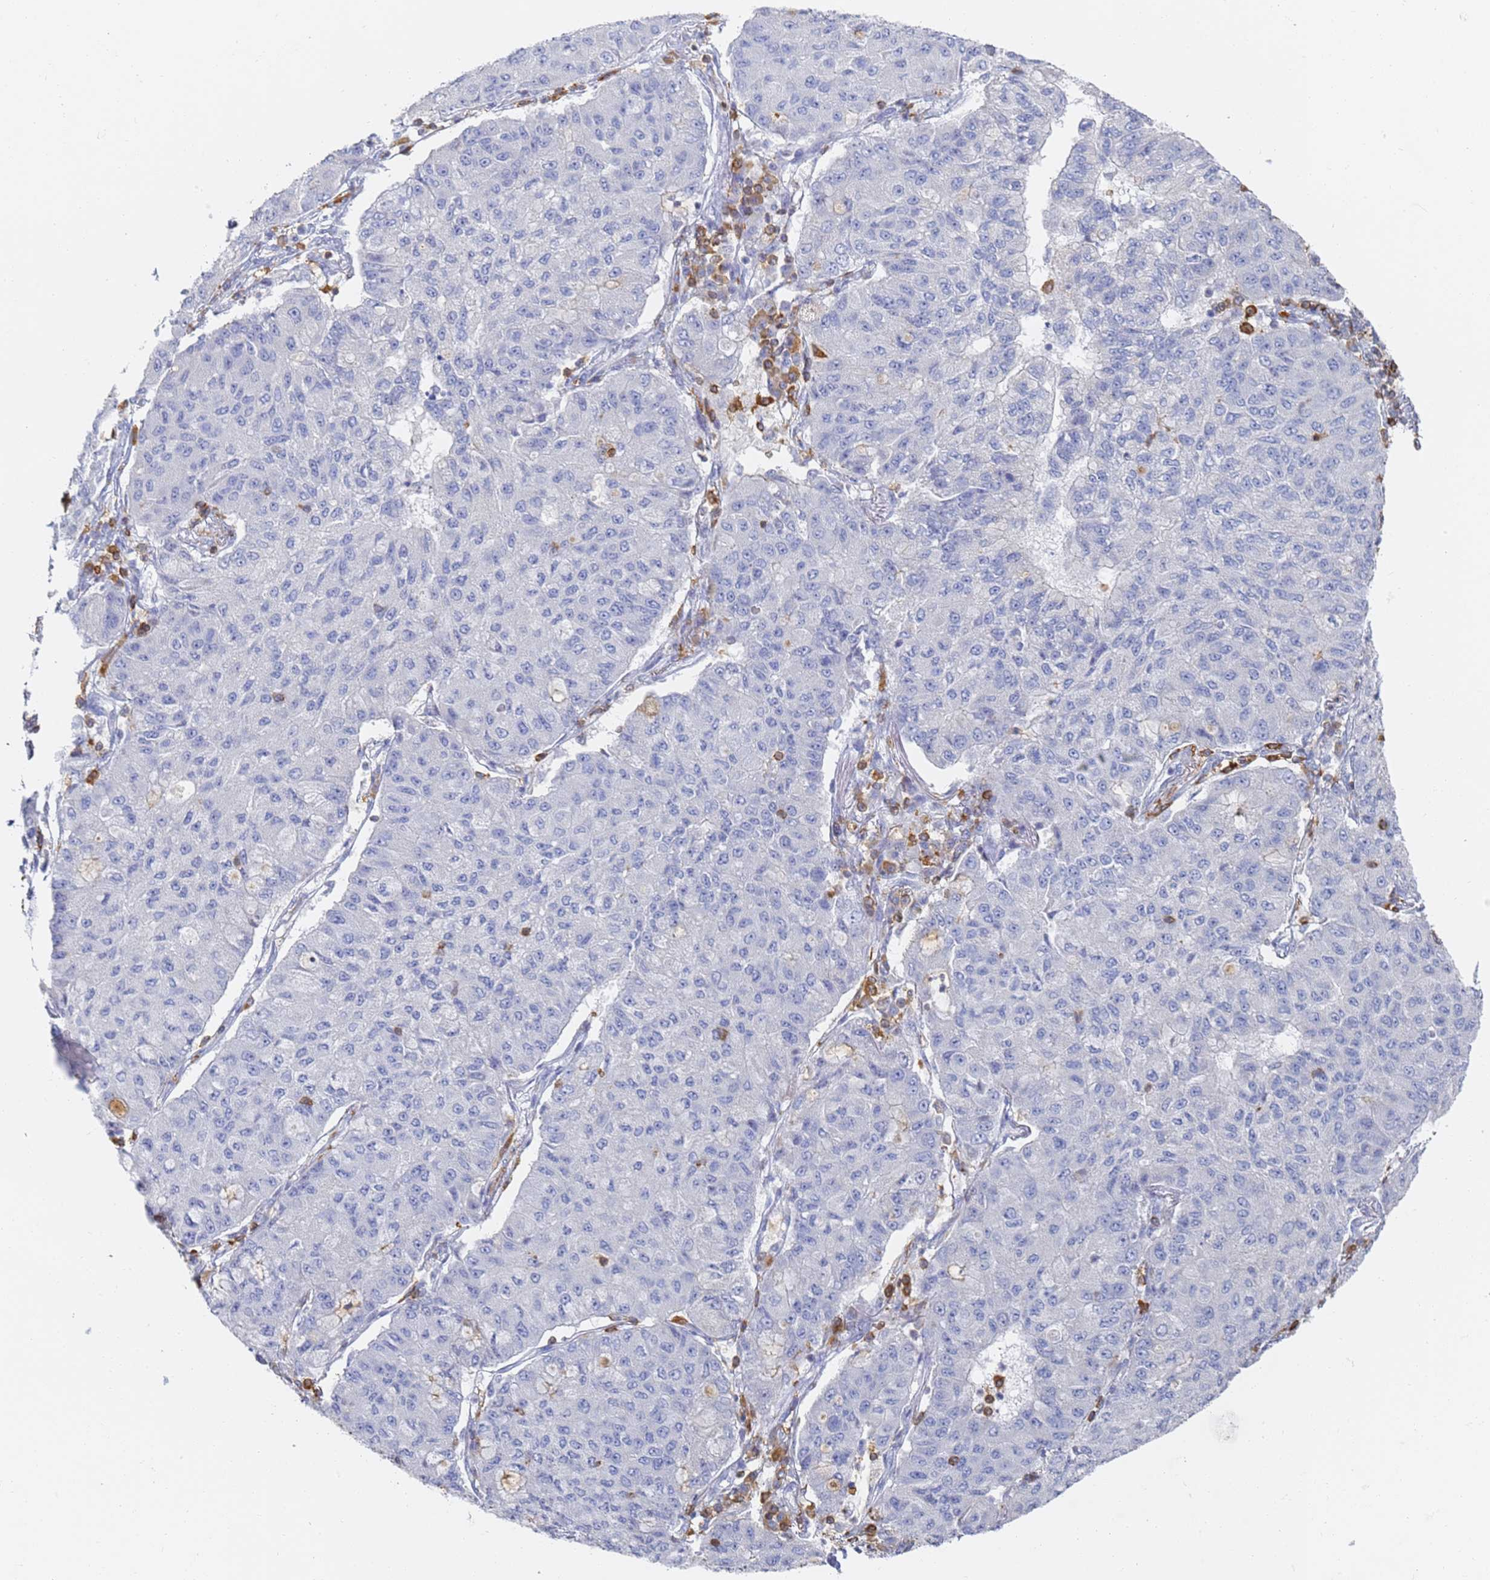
{"staining": {"intensity": "negative", "quantity": "none", "location": "none"}, "tissue": "lung cancer", "cell_type": "Tumor cells", "image_type": "cancer", "snomed": [{"axis": "morphology", "description": "Squamous cell carcinoma, NOS"}, {"axis": "topography", "description": "Lung"}], "caption": "IHC micrograph of human lung cancer (squamous cell carcinoma) stained for a protein (brown), which exhibits no expression in tumor cells.", "gene": "BIN2", "patient": {"sex": "male", "age": 74}}